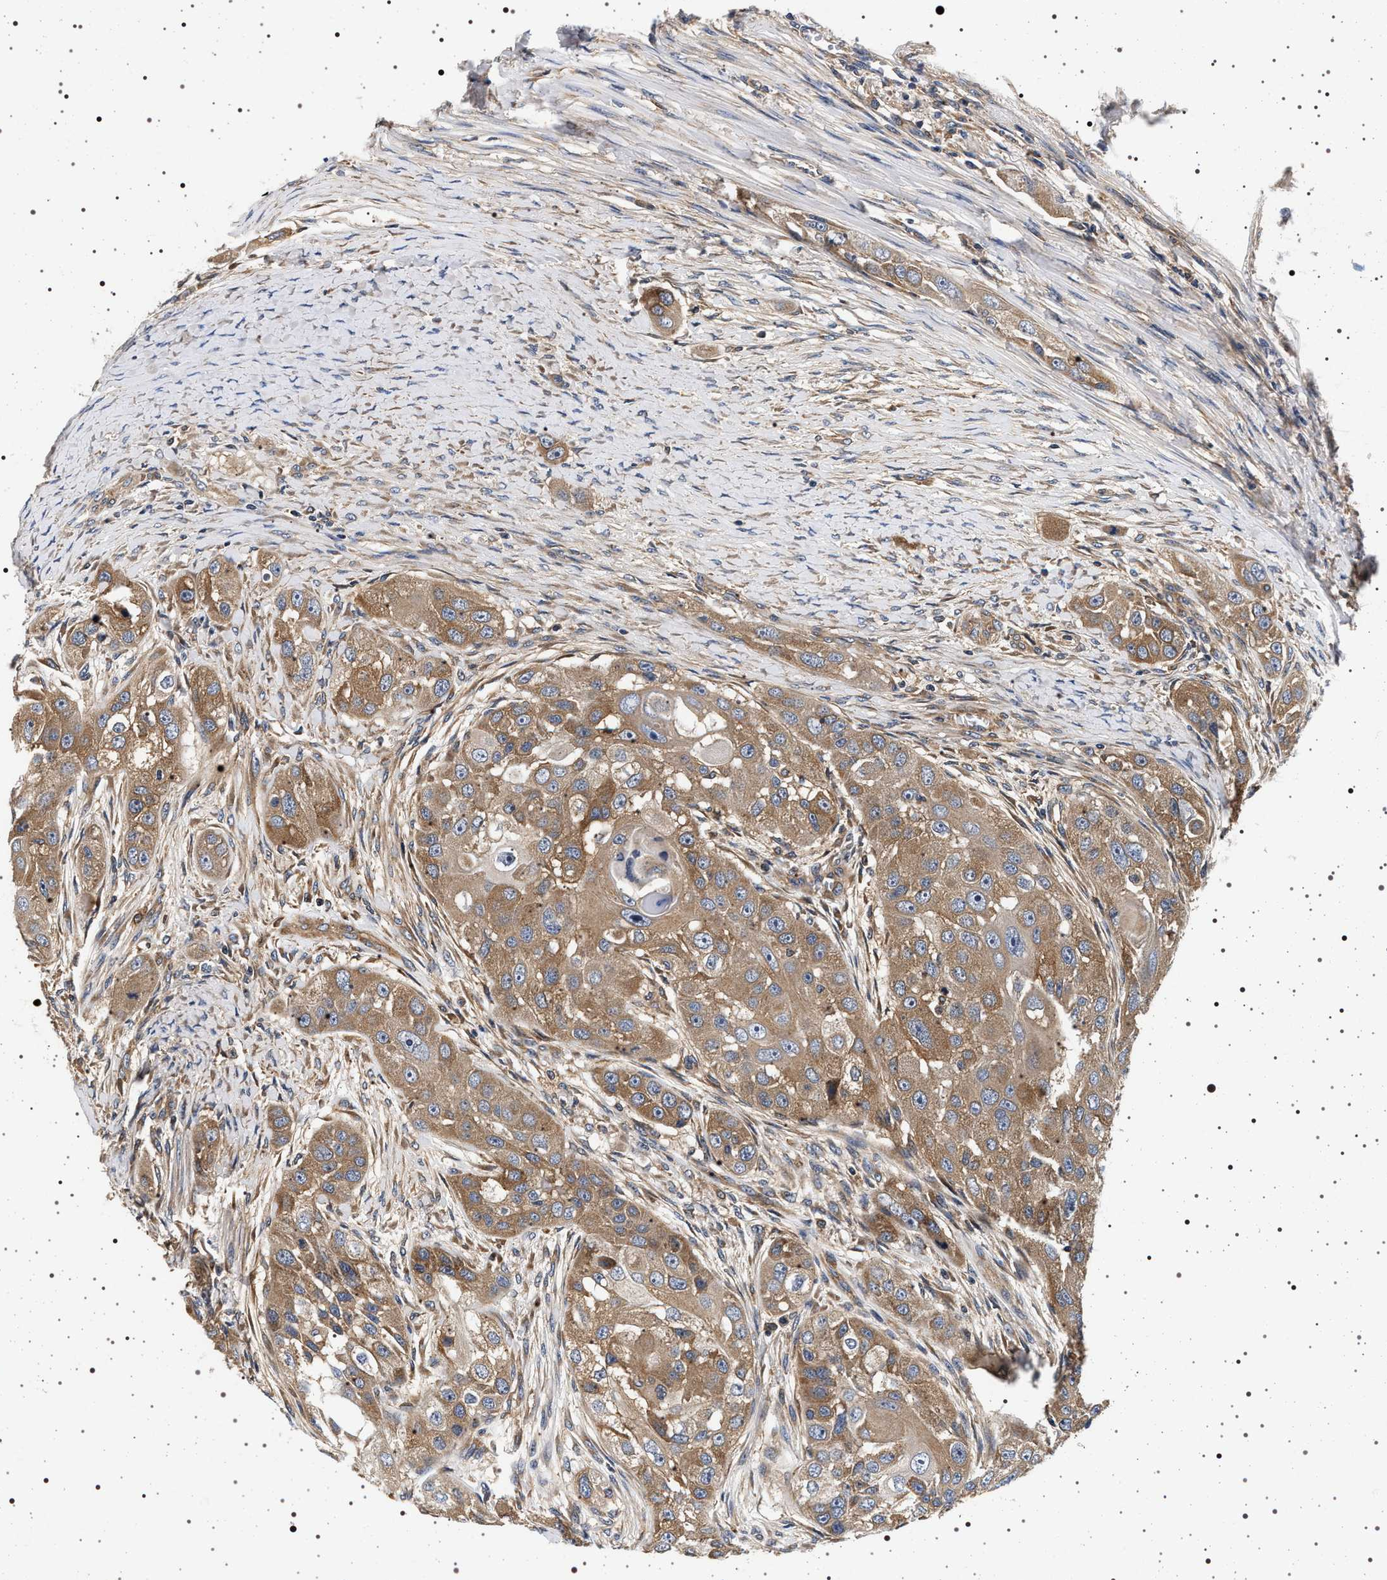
{"staining": {"intensity": "moderate", "quantity": ">75%", "location": "cytoplasmic/membranous"}, "tissue": "head and neck cancer", "cell_type": "Tumor cells", "image_type": "cancer", "snomed": [{"axis": "morphology", "description": "Normal tissue, NOS"}, {"axis": "morphology", "description": "Squamous cell carcinoma, NOS"}, {"axis": "topography", "description": "Skeletal muscle"}, {"axis": "topography", "description": "Head-Neck"}], "caption": "A micrograph of human head and neck cancer (squamous cell carcinoma) stained for a protein displays moderate cytoplasmic/membranous brown staining in tumor cells.", "gene": "DCBLD2", "patient": {"sex": "male", "age": 51}}